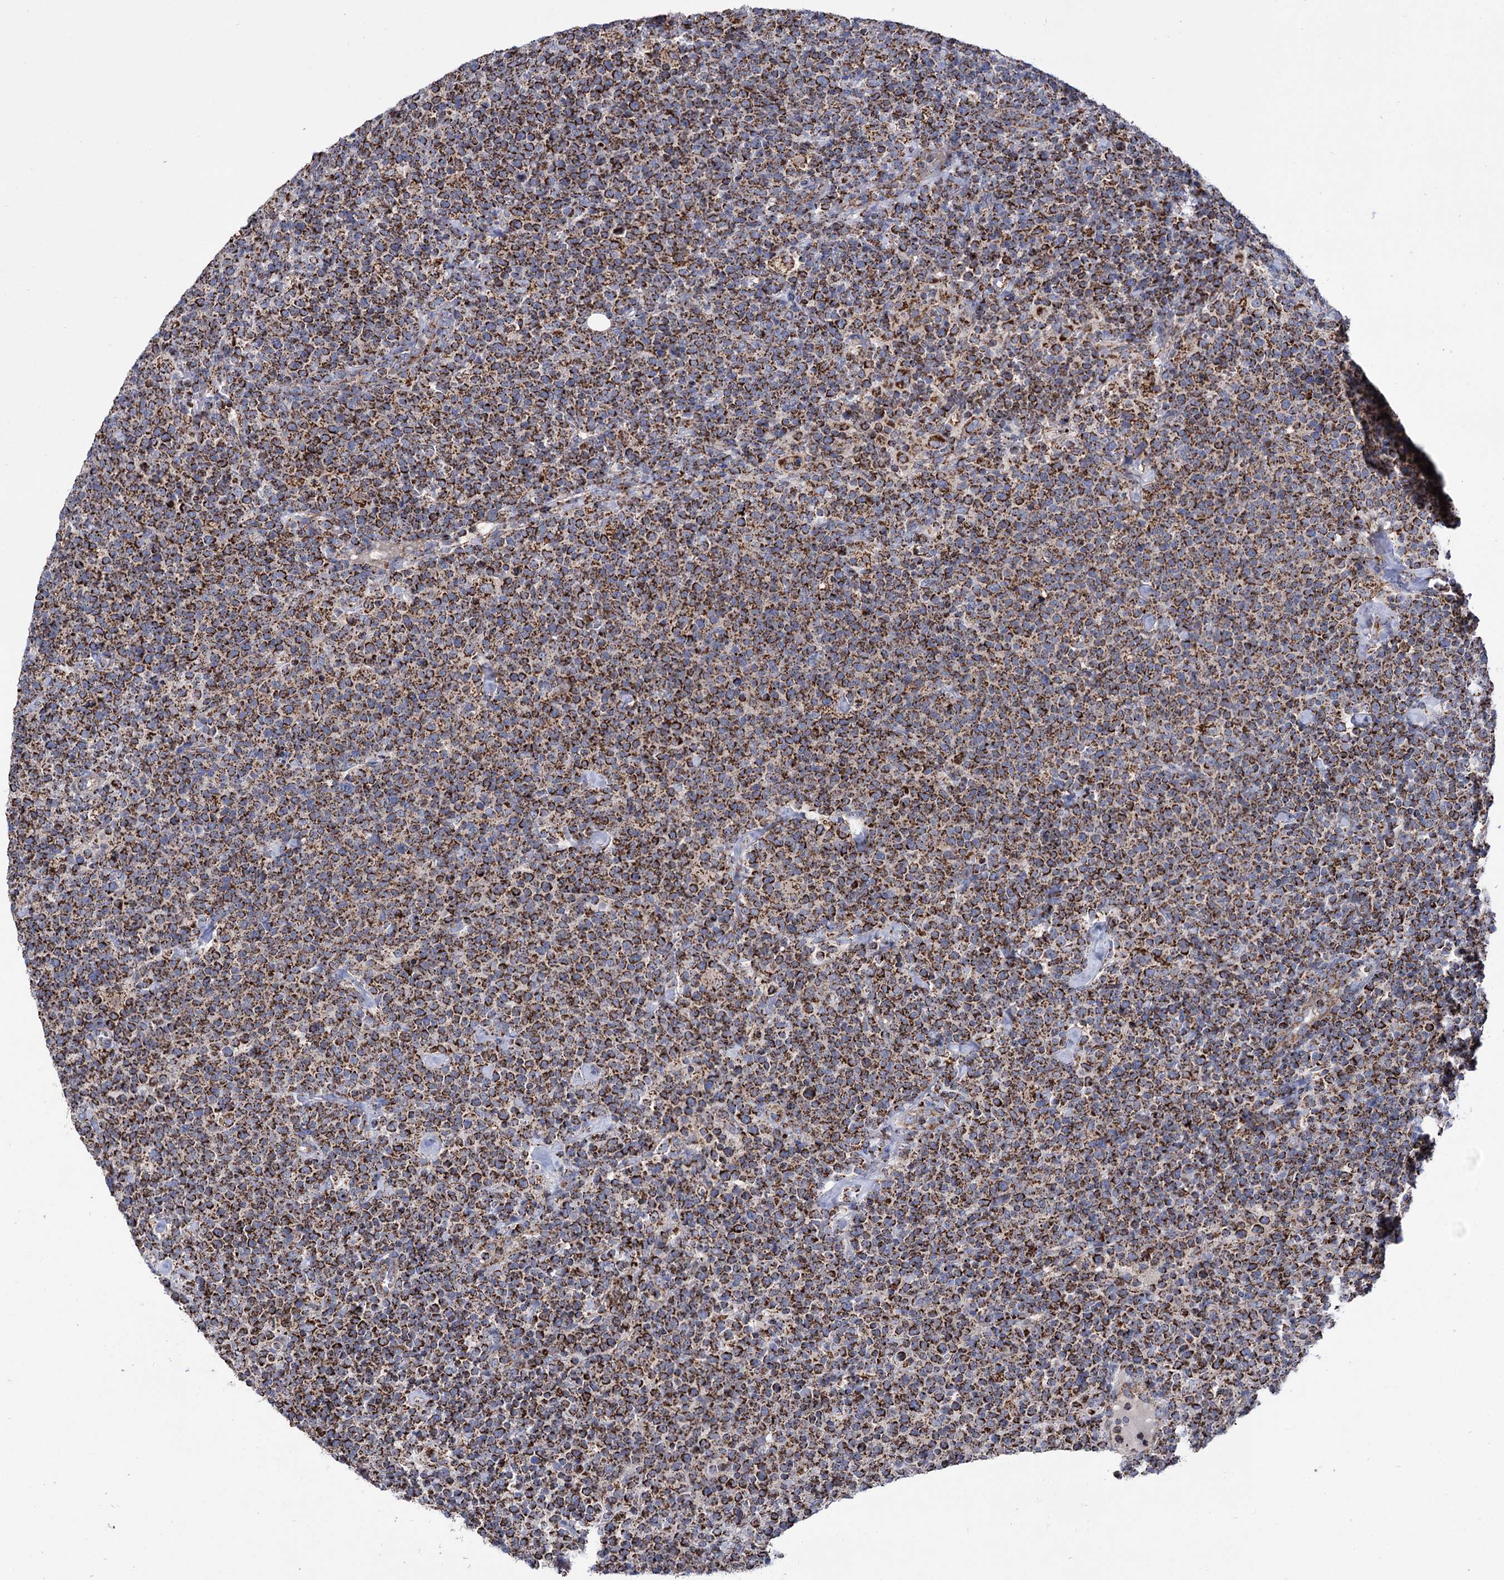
{"staining": {"intensity": "strong", "quantity": ">75%", "location": "cytoplasmic/membranous"}, "tissue": "lymphoma", "cell_type": "Tumor cells", "image_type": "cancer", "snomed": [{"axis": "morphology", "description": "Malignant lymphoma, non-Hodgkin's type, High grade"}, {"axis": "topography", "description": "Lymph node"}], "caption": "Human lymphoma stained with a brown dye shows strong cytoplasmic/membranous positive positivity in about >75% of tumor cells.", "gene": "ABHD10", "patient": {"sex": "male", "age": 61}}